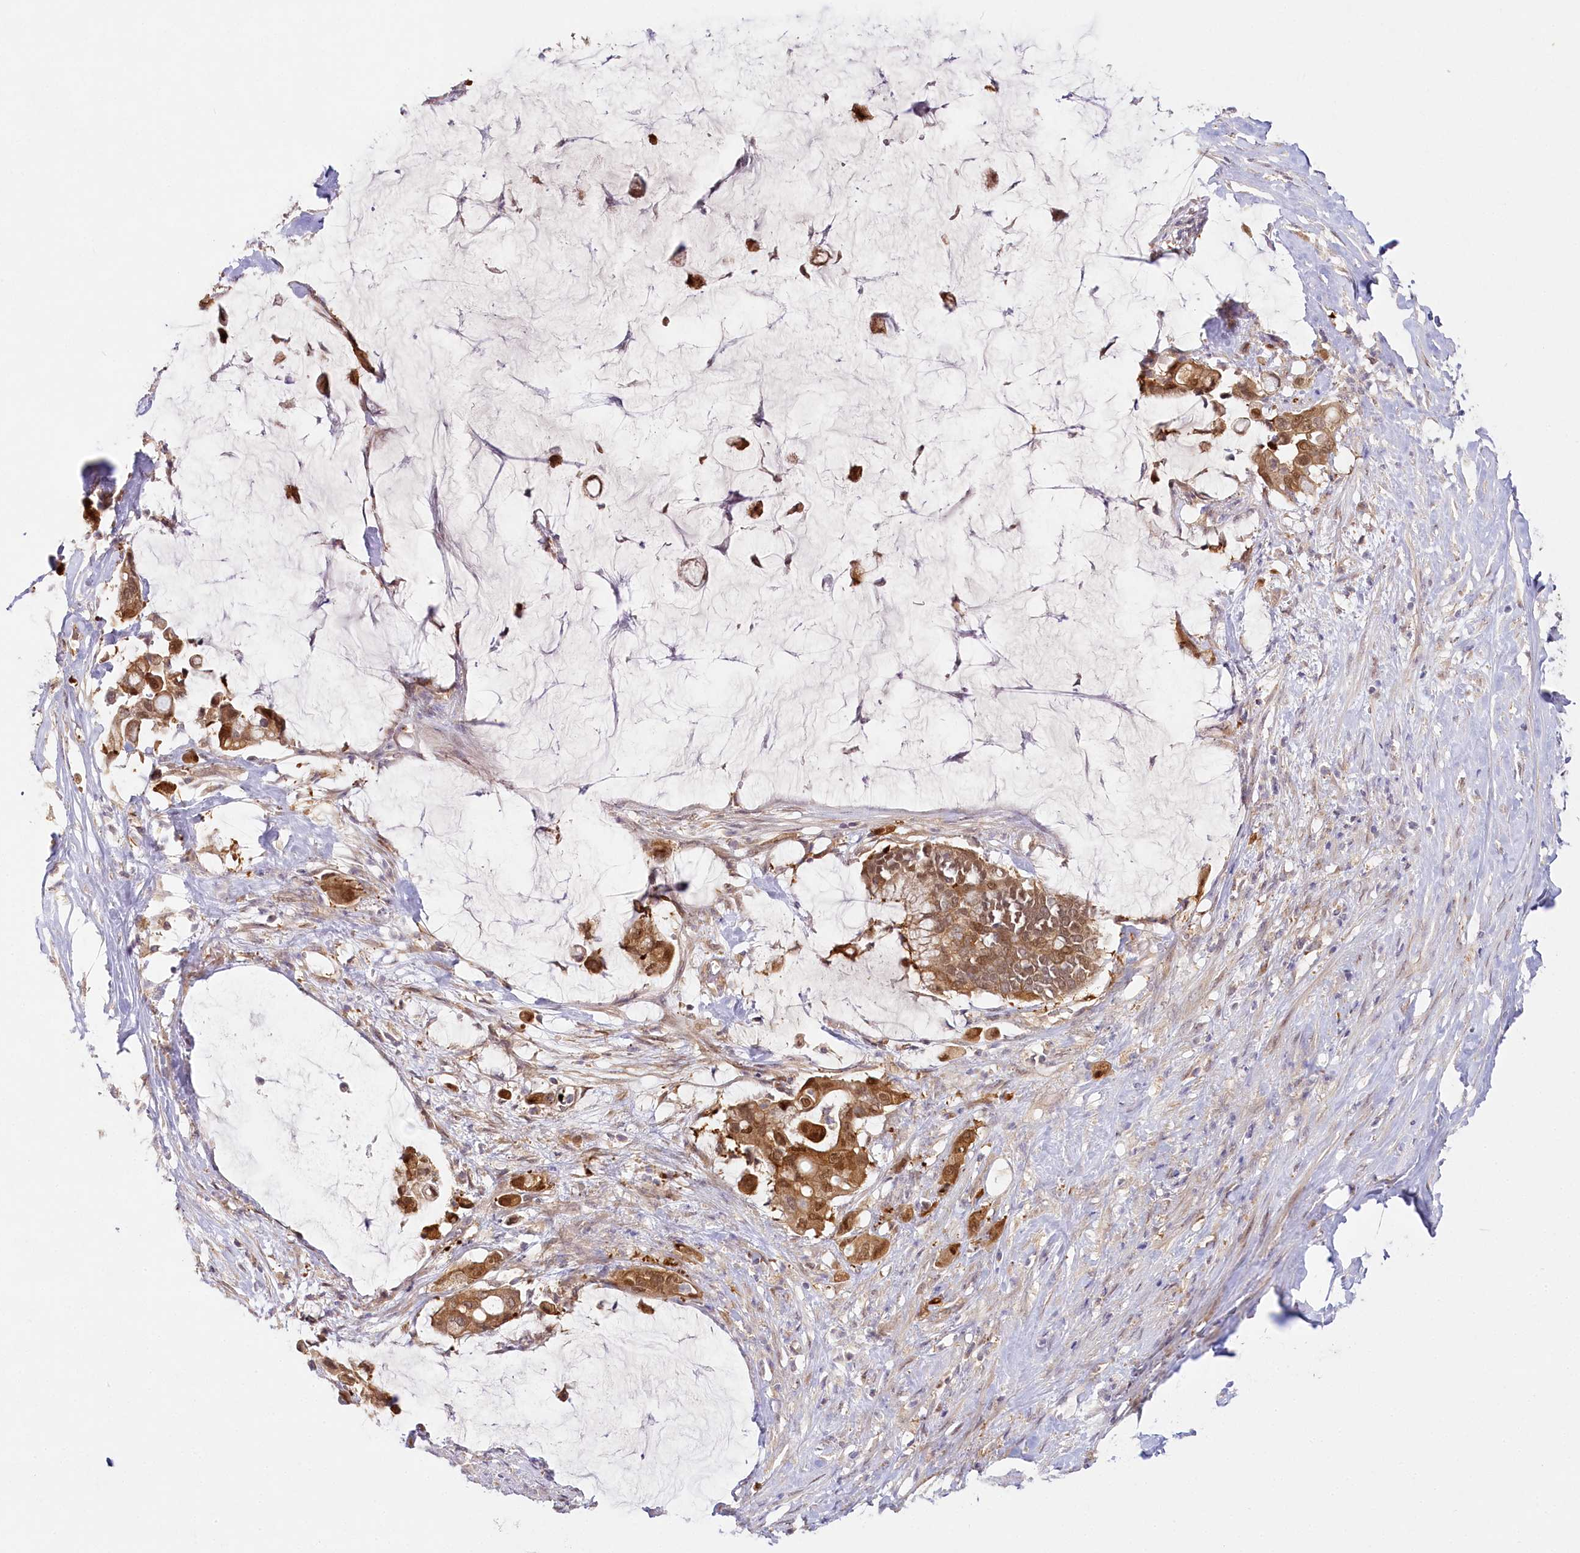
{"staining": {"intensity": "moderate", "quantity": ">75%", "location": "cytoplasmic/membranous"}, "tissue": "pancreatic cancer", "cell_type": "Tumor cells", "image_type": "cancer", "snomed": [{"axis": "morphology", "description": "Adenocarcinoma, NOS"}, {"axis": "topography", "description": "Pancreas"}], "caption": "Pancreatic cancer stained with a brown dye shows moderate cytoplasmic/membranous positive positivity in about >75% of tumor cells.", "gene": "INPP4B", "patient": {"sex": "male", "age": 41}}